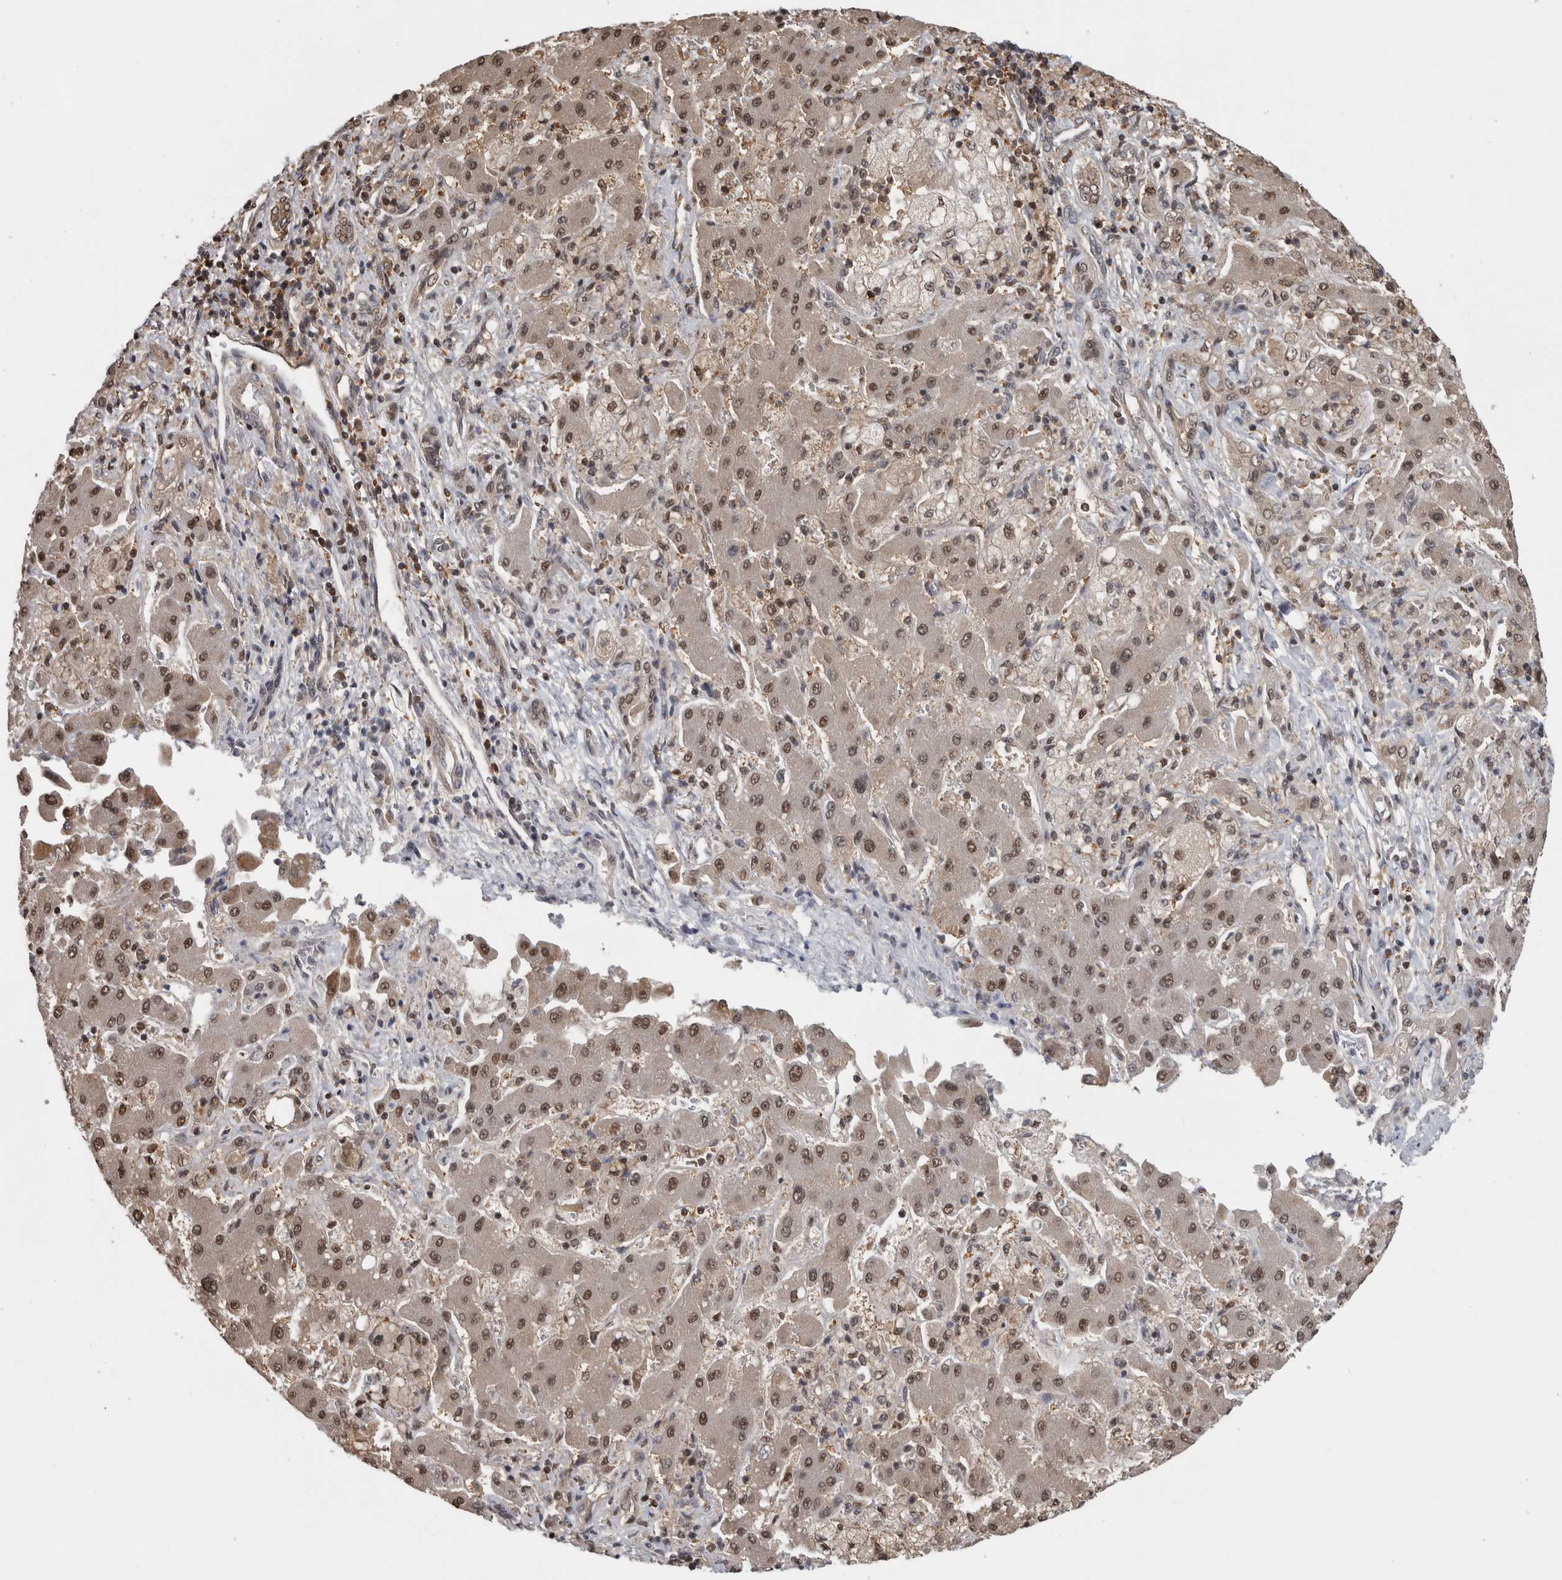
{"staining": {"intensity": "moderate", "quantity": ">75%", "location": "nuclear"}, "tissue": "liver cancer", "cell_type": "Tumor cells", "image_type": "cancer", "snomed": [{"axis": "morphology", "description": "Cholangiocarcinoma"}, {"axis": "topography", "description": "Liver"}], "caption": "Immunohistochemistry (IHC) of liver cancer reveals medium levels of moderate nuclear expression in about >75% of tumor cells.", "gene": "TDRD7", "patient": {"sex": "male", "age": 50}}